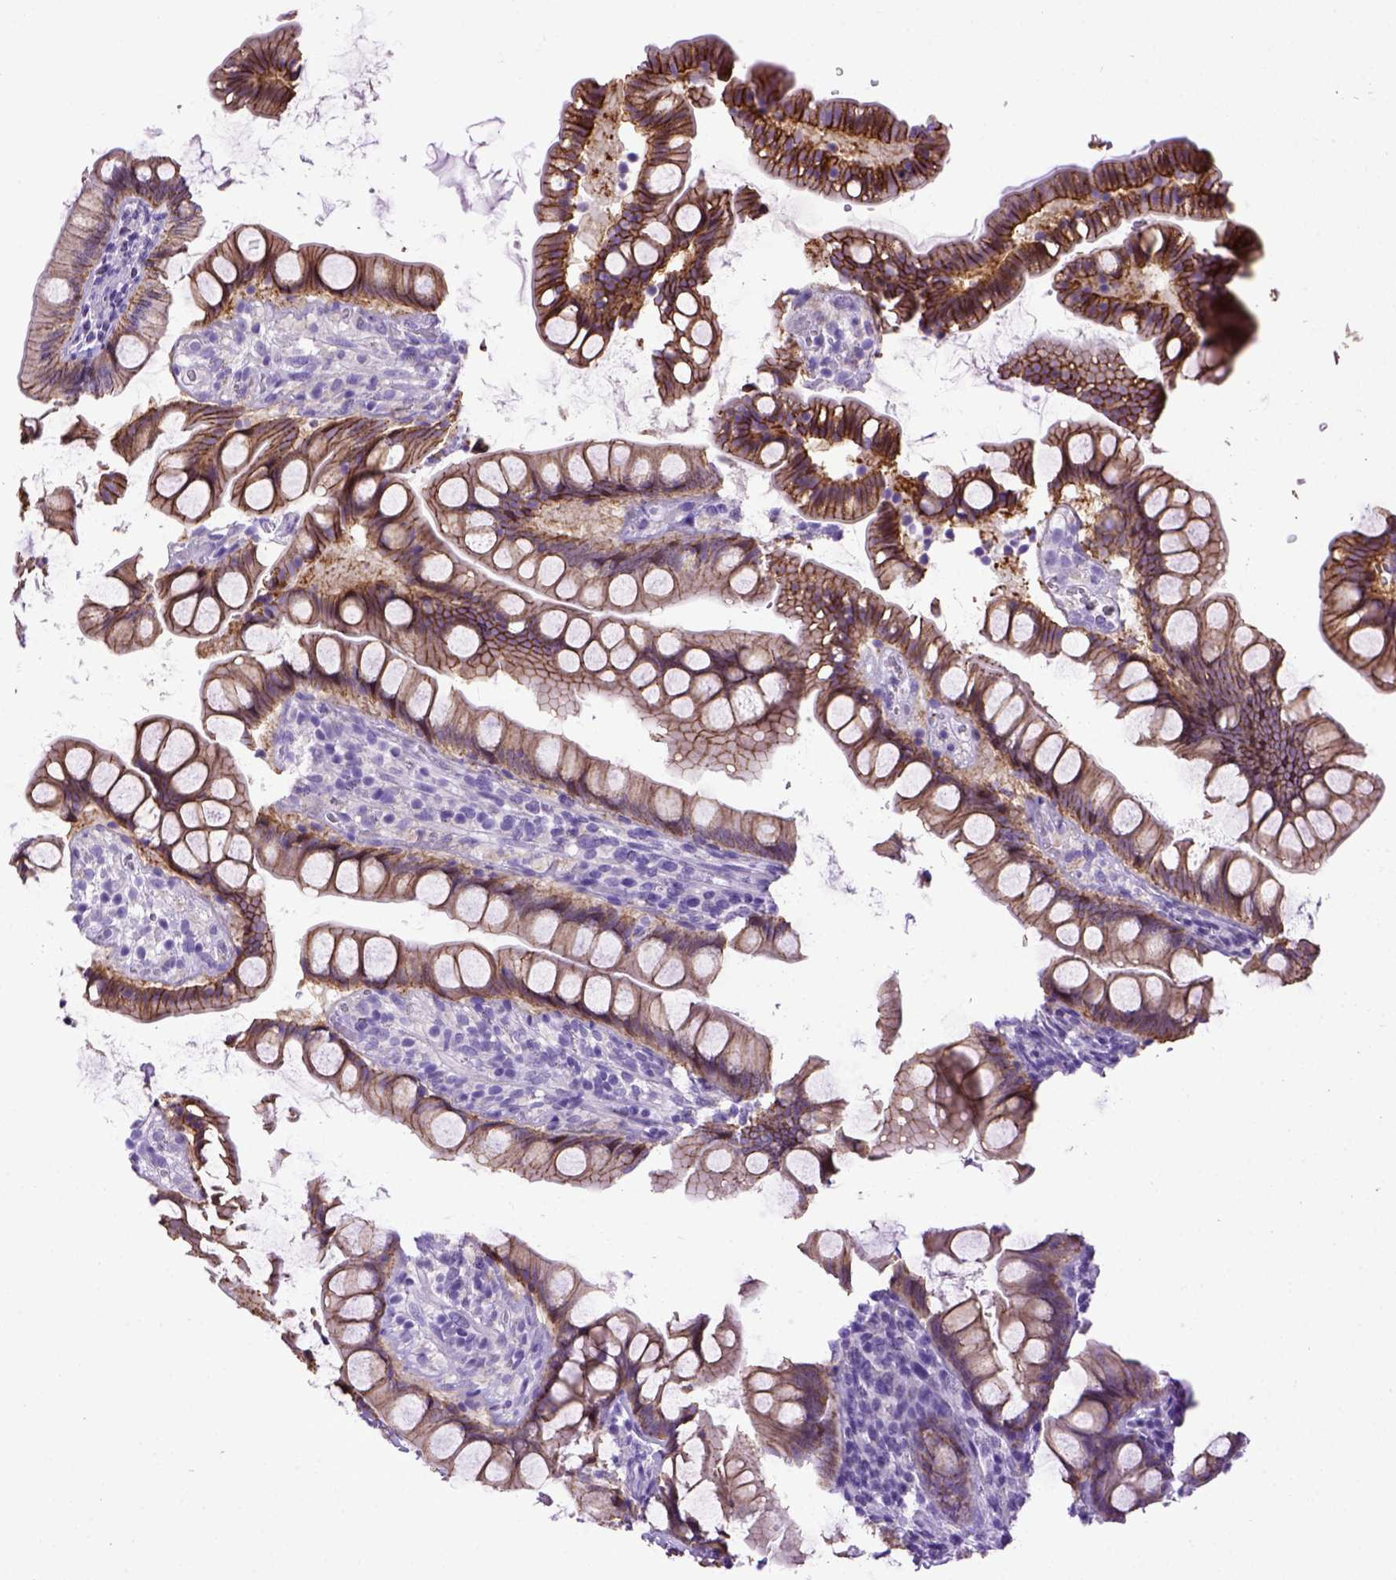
{"staining": {"intensity": "strong", "quantity": ">75%", "location": "cytoplasmic/membranous"}, "tissue": "small intestine", "cell_type": "Glandular cells", "image_type": "normal", "snomed": [{"axis": "morphology", "description": "Normal tissue, NOS"}, {"axis": "topography", "description": "Small intestine"}], "caption": "An image of small intestine stained for a protein shows strong cytoplasmic/membranous brown staining in glandular cells.", "gene": "CDH1", "patient": {"sex": "male", "age": 70}}